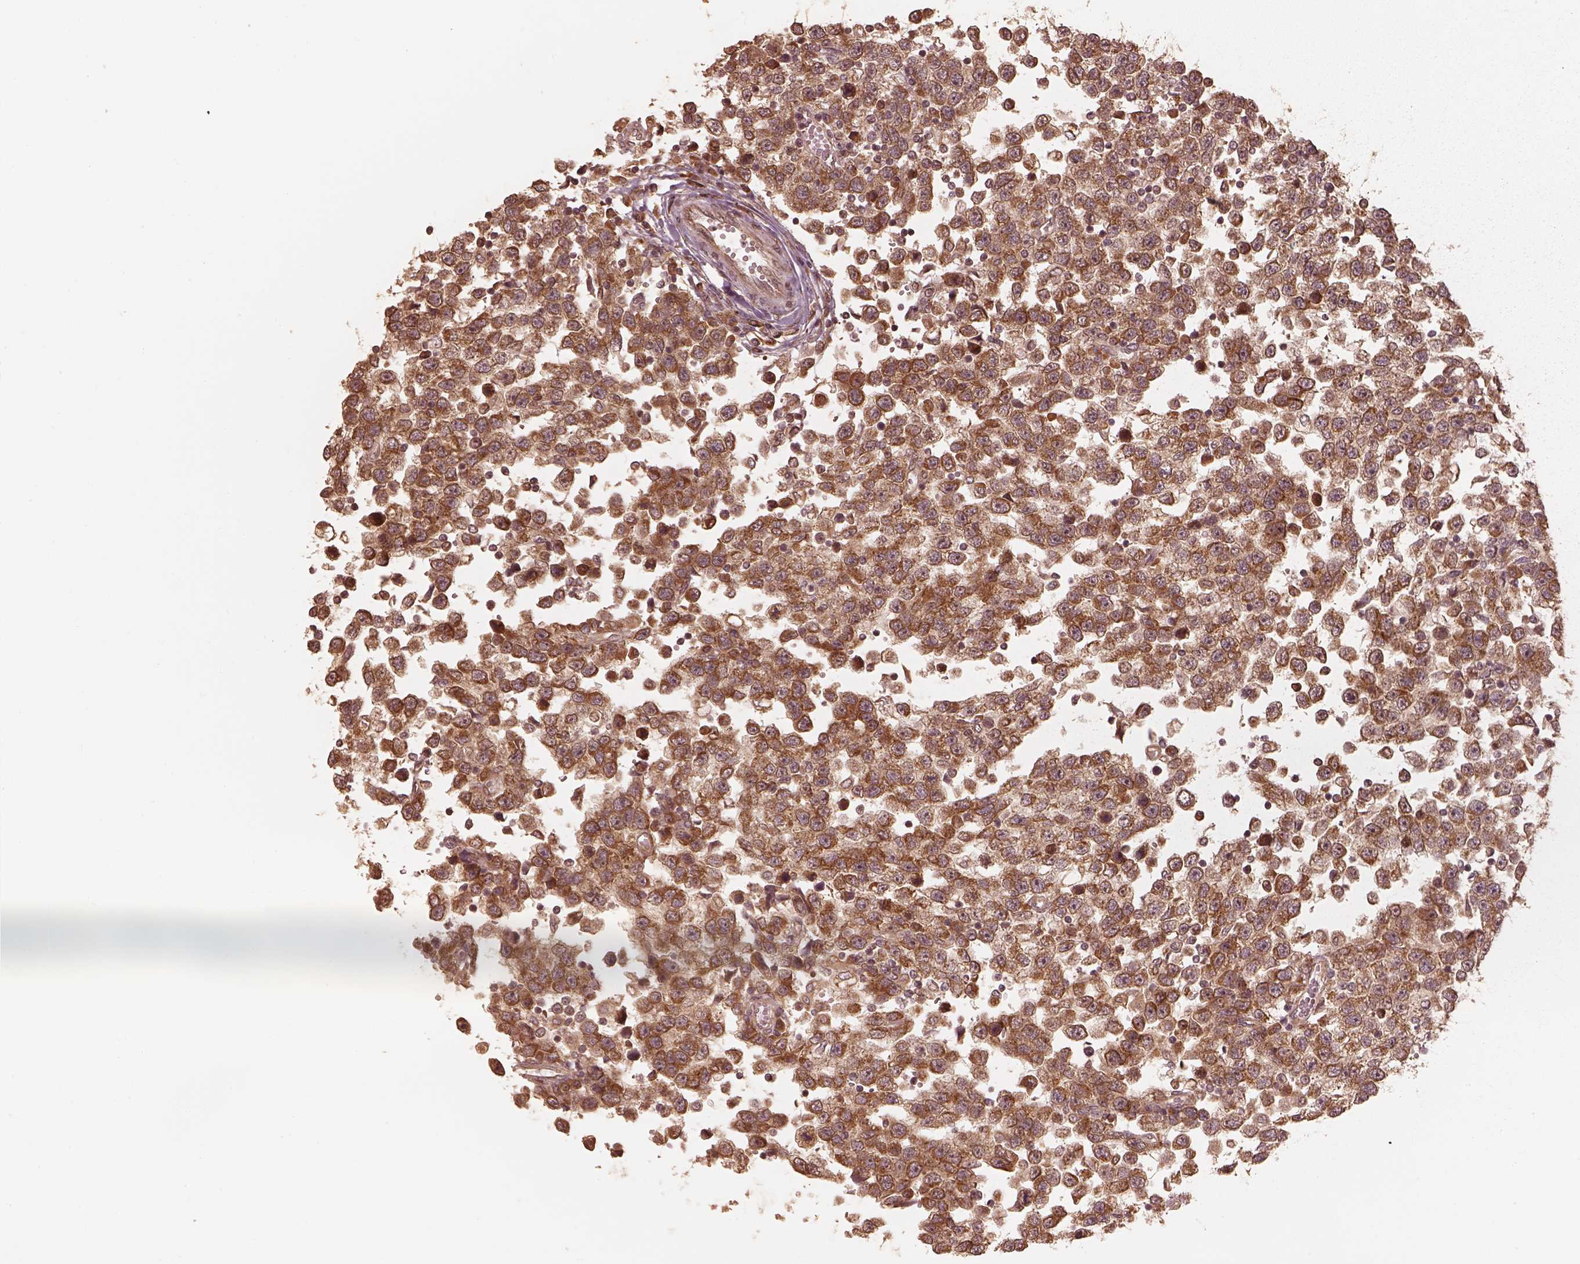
{"staining": {"intensity": "strong", "quantity": ">75%", "location": "cytoplasmic/membranous"}, "tissue": "testis cancer", "cell_type": "Tumor cells", "image_type": "cancer", "snomed": [{"axis": "morphology", "description": "Seminoma, NOS"}, {"axis": "topography", "description": "Testis"}], "caption": "A high-resolution photomicrograph shows IHC staining of testis seminoma, which demonstrates strong cytoplasmic/membranous positivity in about >75% of tumor cells.", "gene": "DNAJC25", "patient": {"sex": "male", "age": 34}}